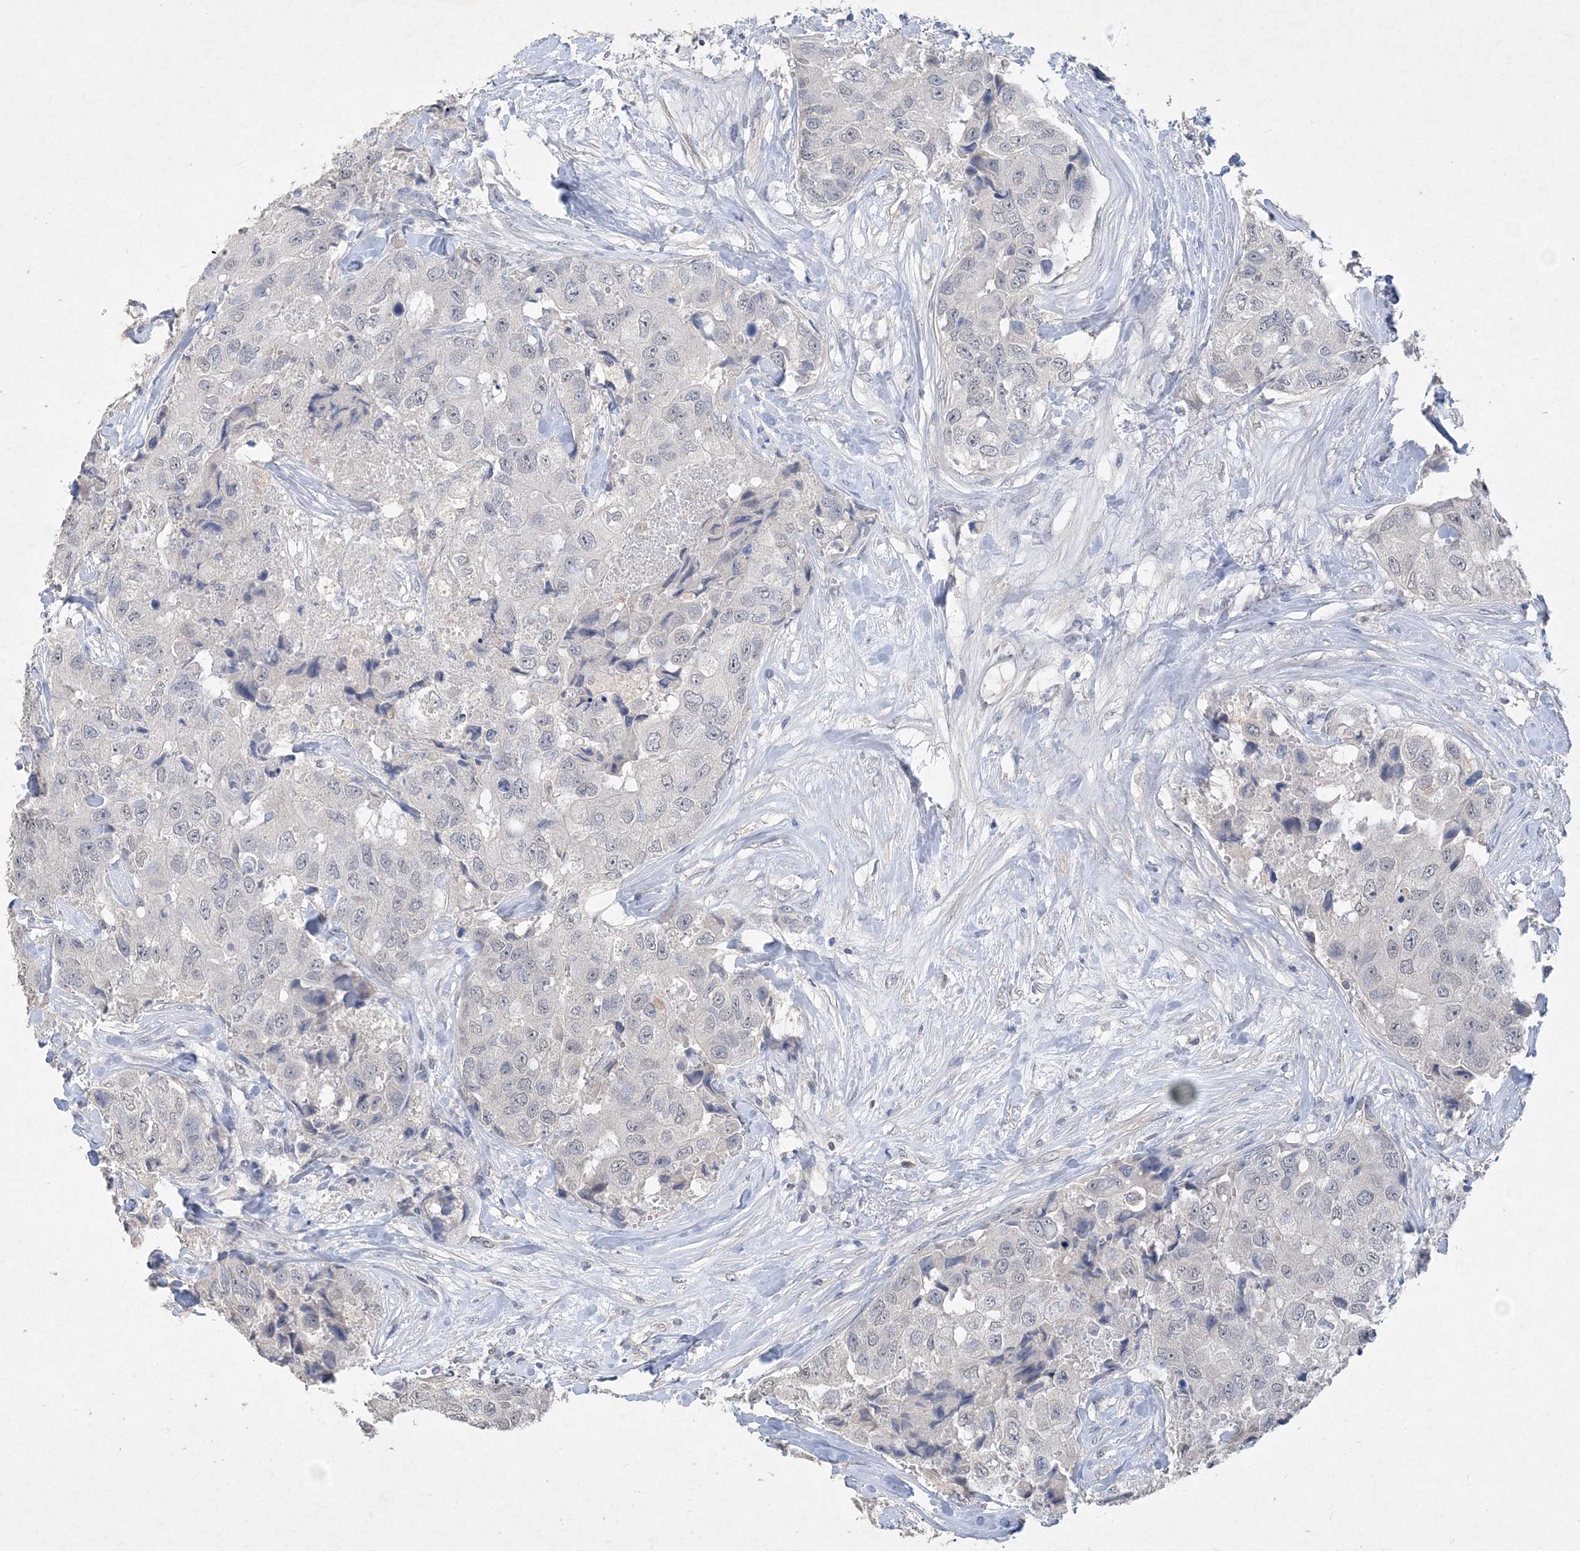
{"staining": {"intensity": "negative", "quantity": "none", "location": "none"}, "tissue": "breast cancer", "cell_type": "Tumor cells", "image_type": "cancer", "snomed": [{"axis": "morphology", "description": "Duct carcinoma"}, {"axis": "topography", "description": "Breast"}], "caption": "Immunohistochemistry (IHC) of infiltrating ductal carcinoma (breast) reveals no positivity in tumor cells.", "gene": "C11orf58", "patient": {"sex": "female", "age": 62}}